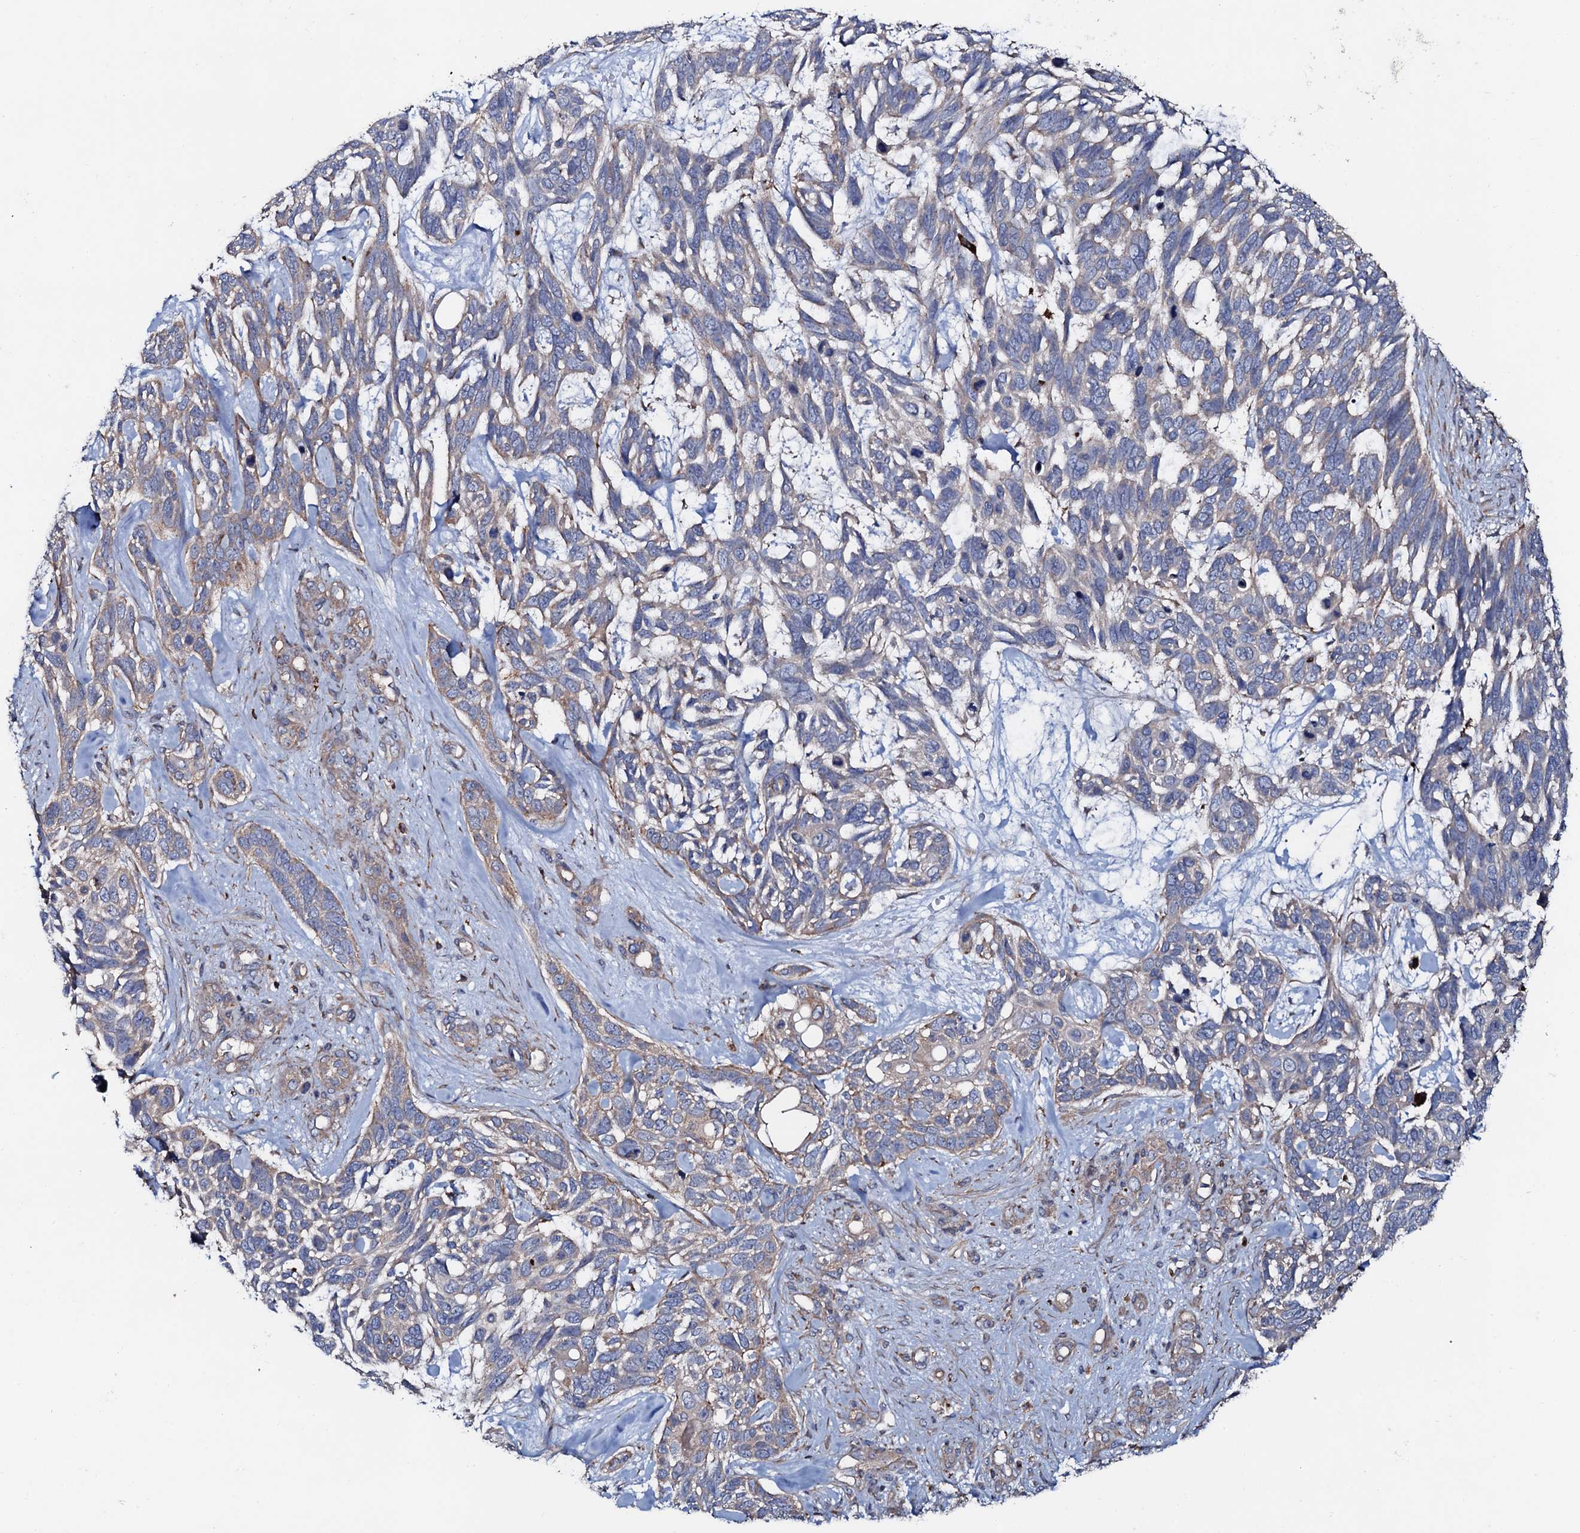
{"staining": {"intensity": "weak", "quantity": "25%-75%", "location": "cytoplasmic/membranous"}, "tissue": "skin cancer", "cell_type": "Tumor cells", "image_type": "cancer", "snomed": [{"axis": "morphology", "description": "Basal cell carcinoma"}, {"axis": "topography", "description": "Skin"}], "caption": "IHC (DAB (3,3'-diaminobenzidine)) staining of human skin cancer (basal cell carcinoma) shows weak cytoplasmic/membranous protein staining in about 25%-75% of tumor cells. The staining was performed using DAB, with brown indicating positive protein expression. Nuclei are stained blue with hematoxylin.", "gene": "P2RX4", "patient": {"sex": "male", "age": 88}}